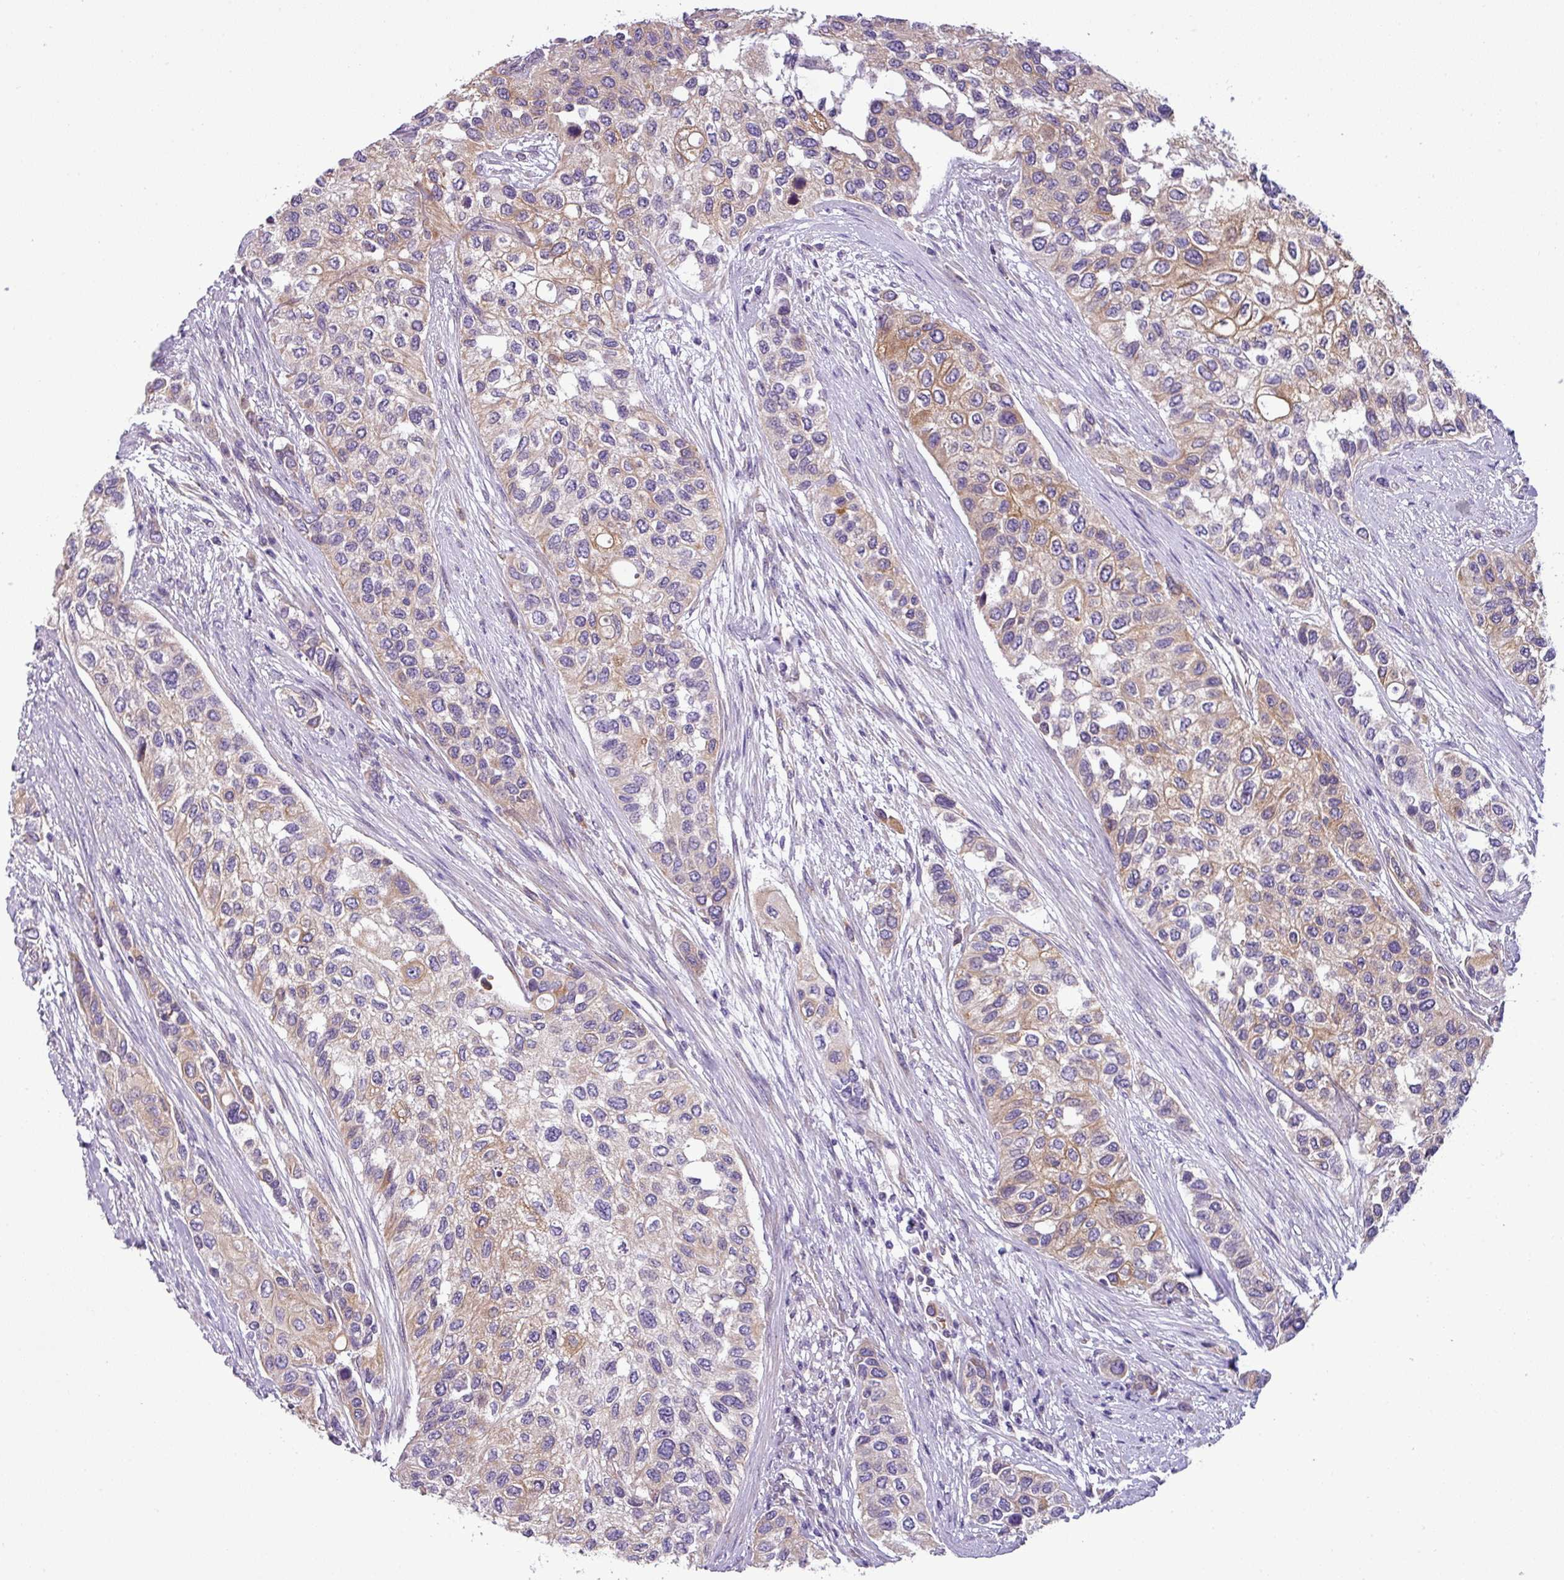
{"staining": {"intensity": "moderate", "quantity": "25%-75%", "location": "cytoplasmic/membranous"}, "tissue": "urothelial cancer", "cell_type": "Tumor cells", "image_type": "cancer", "snomed": [{"axis": "morphology", "description": "Normal tissue, NOS"}, {"axis": "morphology", "description": "Urothelial carcinoma, High grade"}, {"axis": "topography", "description": "Vascular tissue"}, {"axis": "topography", "description": "Urinary bladder"}], "caption": "The immunohistochemical stain shows moderate cytoplasmic/membranous expression in tumor cells of urothelial cancer tissue.", "gene": "TOR1AIP2", "patient": {"sex": "female", "age": 56}}